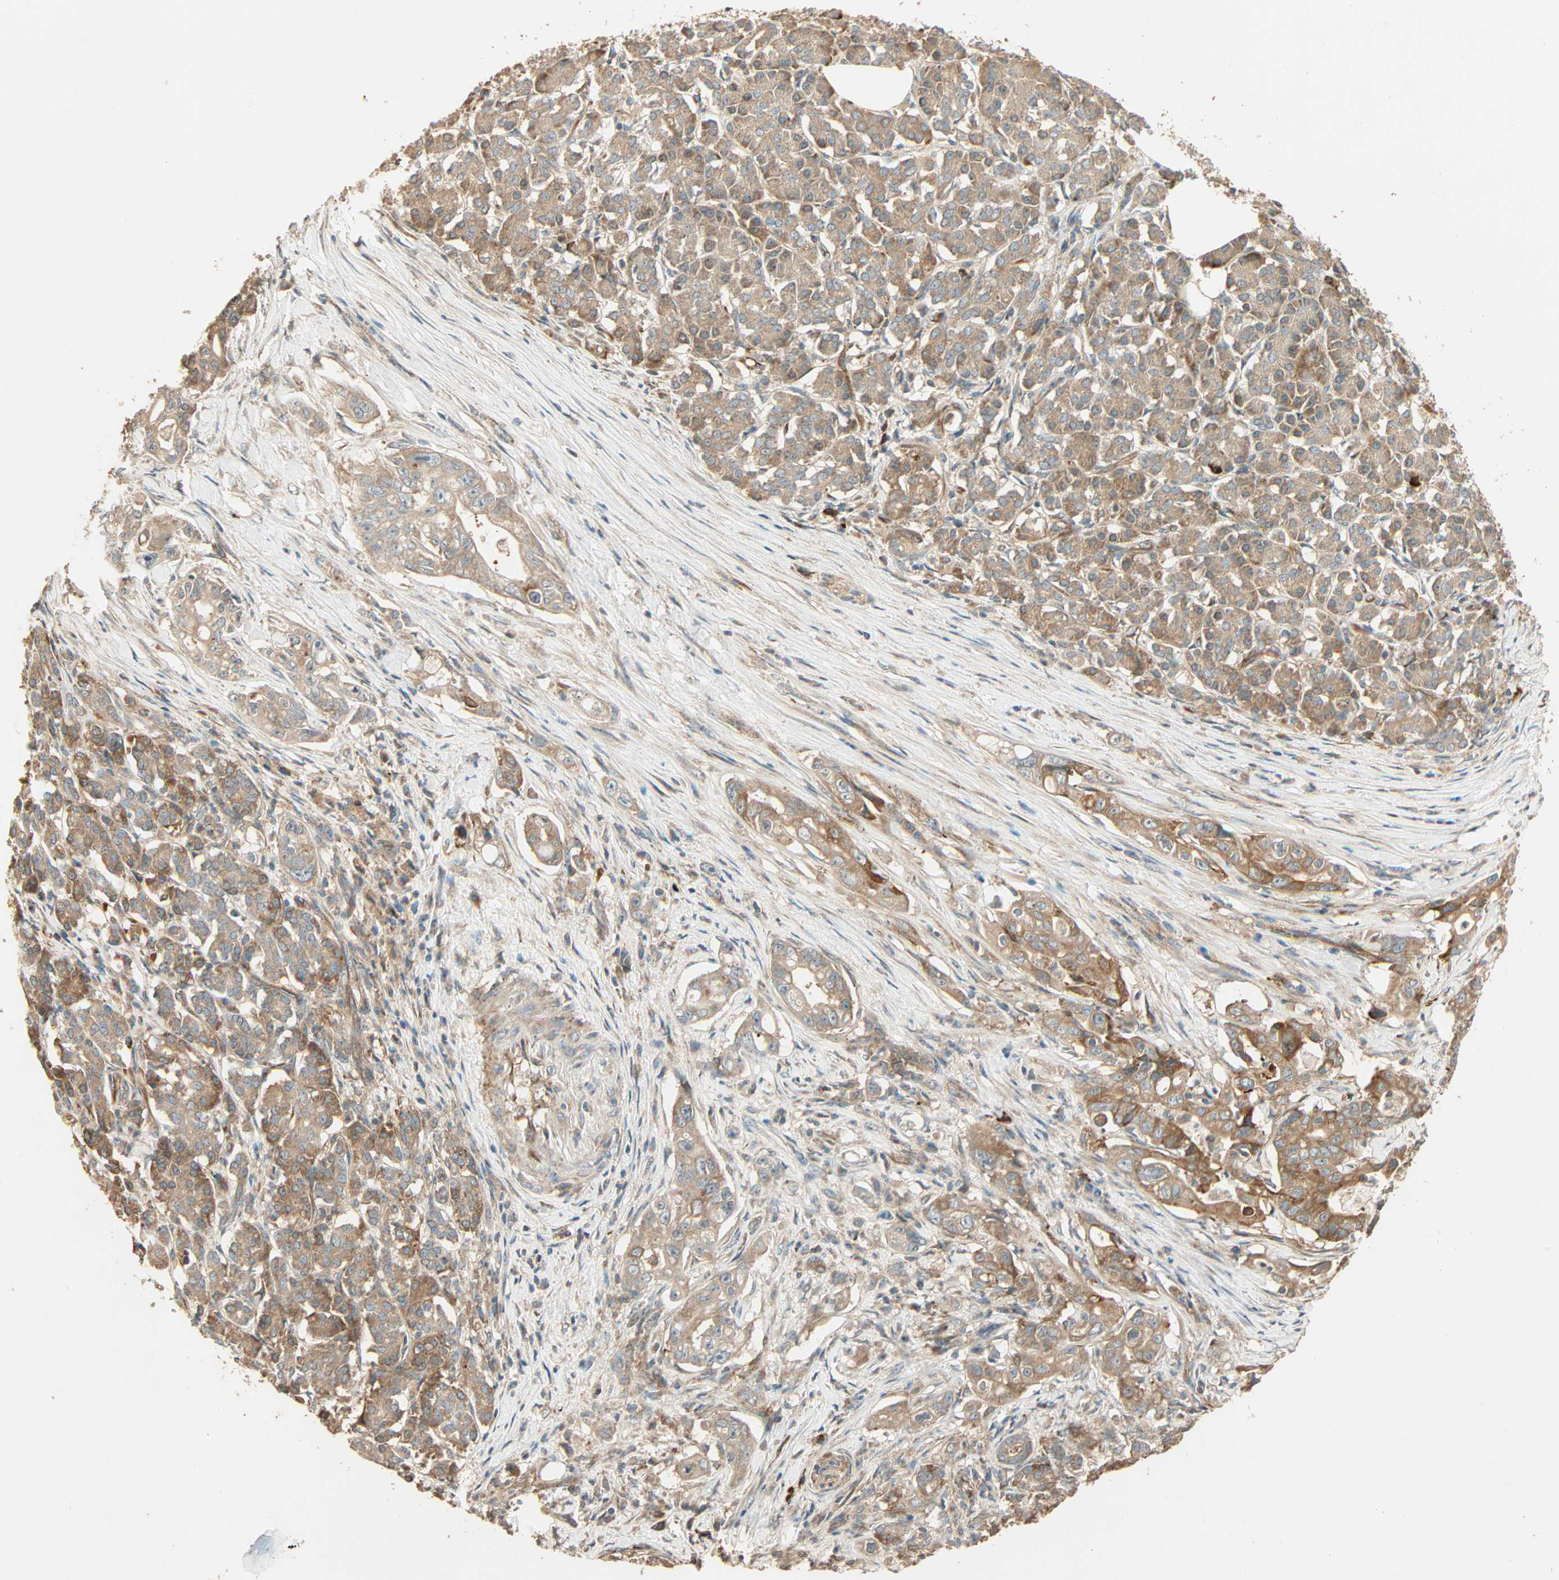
{"staining": {"intensity": "moderate", "quantity": ">75%", "location": "cytoplasmic/membranous"}, "tissue": "pancreatic cancer", "cell_type": "Tumor cells", "image_type": "cancer", "snomed": [{"axis": "morphology", "description": "Normal tissue, NOS"}, {"axis": "topography", "description": "Pancreas"}], "caption": "Immunohistochemistry (IHC) of human pancreatic cancer shows medium levels of moderate cytoplasmic/membranous expression in approximately >75% of tumor cells. (DAB (3,3'-diaminobenzidine) IHC, brown staining for protein, blue staining for nuclei).", "gene": "GALK1", "patient": {"sex": "male", "age": 42}}